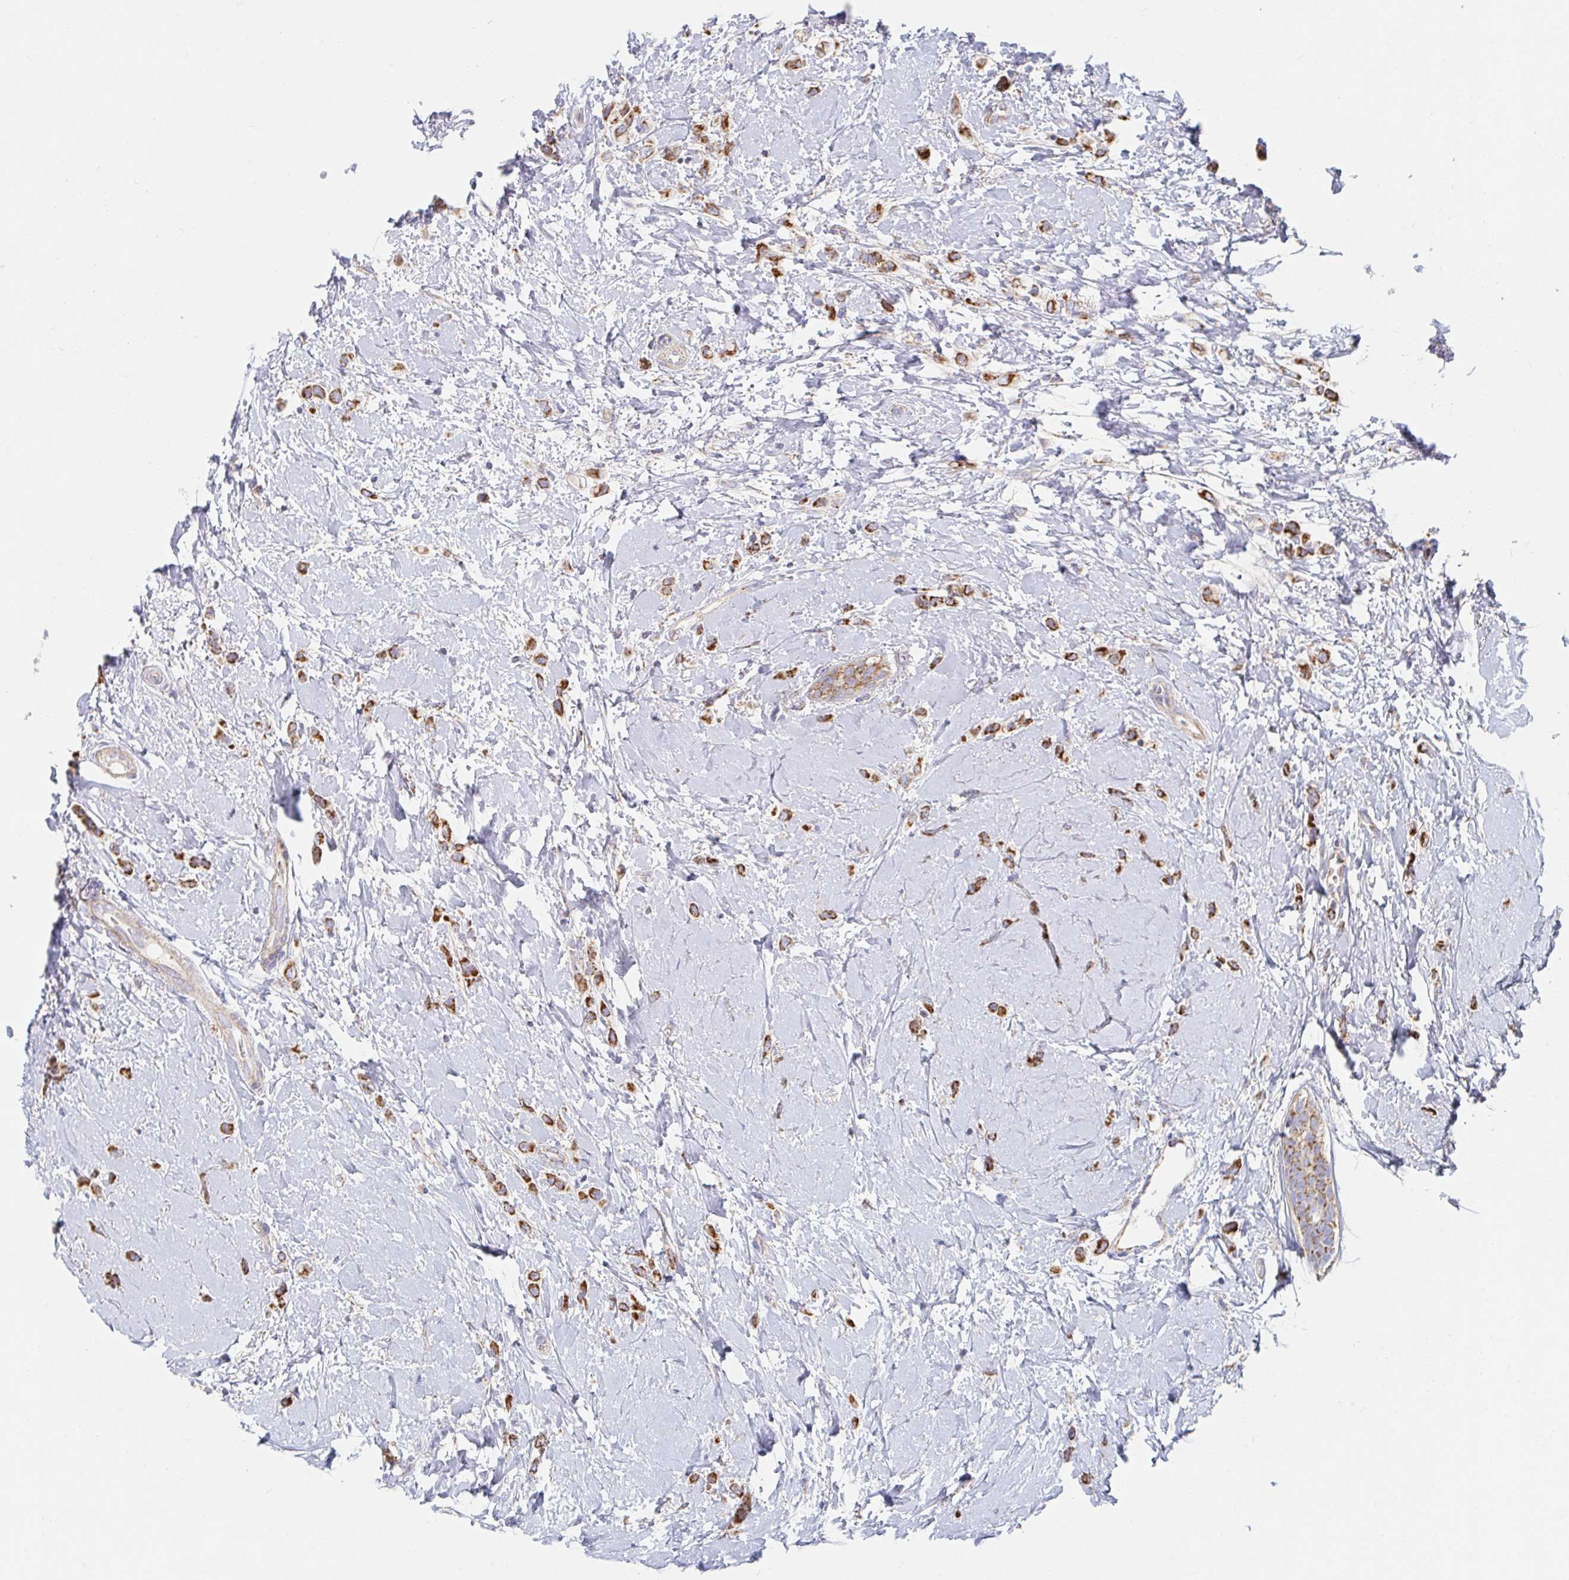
{"staining": {"intensity": "strong", "quantity": ">75%", "location": "cytoplasmic/membranous"}, "tissue": "breast cancer", "cell_type": "Tumor cells", "image_type": "cancer", "snomed": [{"axis": "morphology", "description": "Lobular carcinoma"}, {"axis": "topography", "description": "Breast"}], "caption": "Breast lobular carcinoma tissue displays strong cytoplasmic/membranous staining in about >75% of tumor cells The protein of interest is shown in brown color, while the nuclei are stained blue.", "gene": "MAVS", "patient": {"sex": "female", "age": 66}}